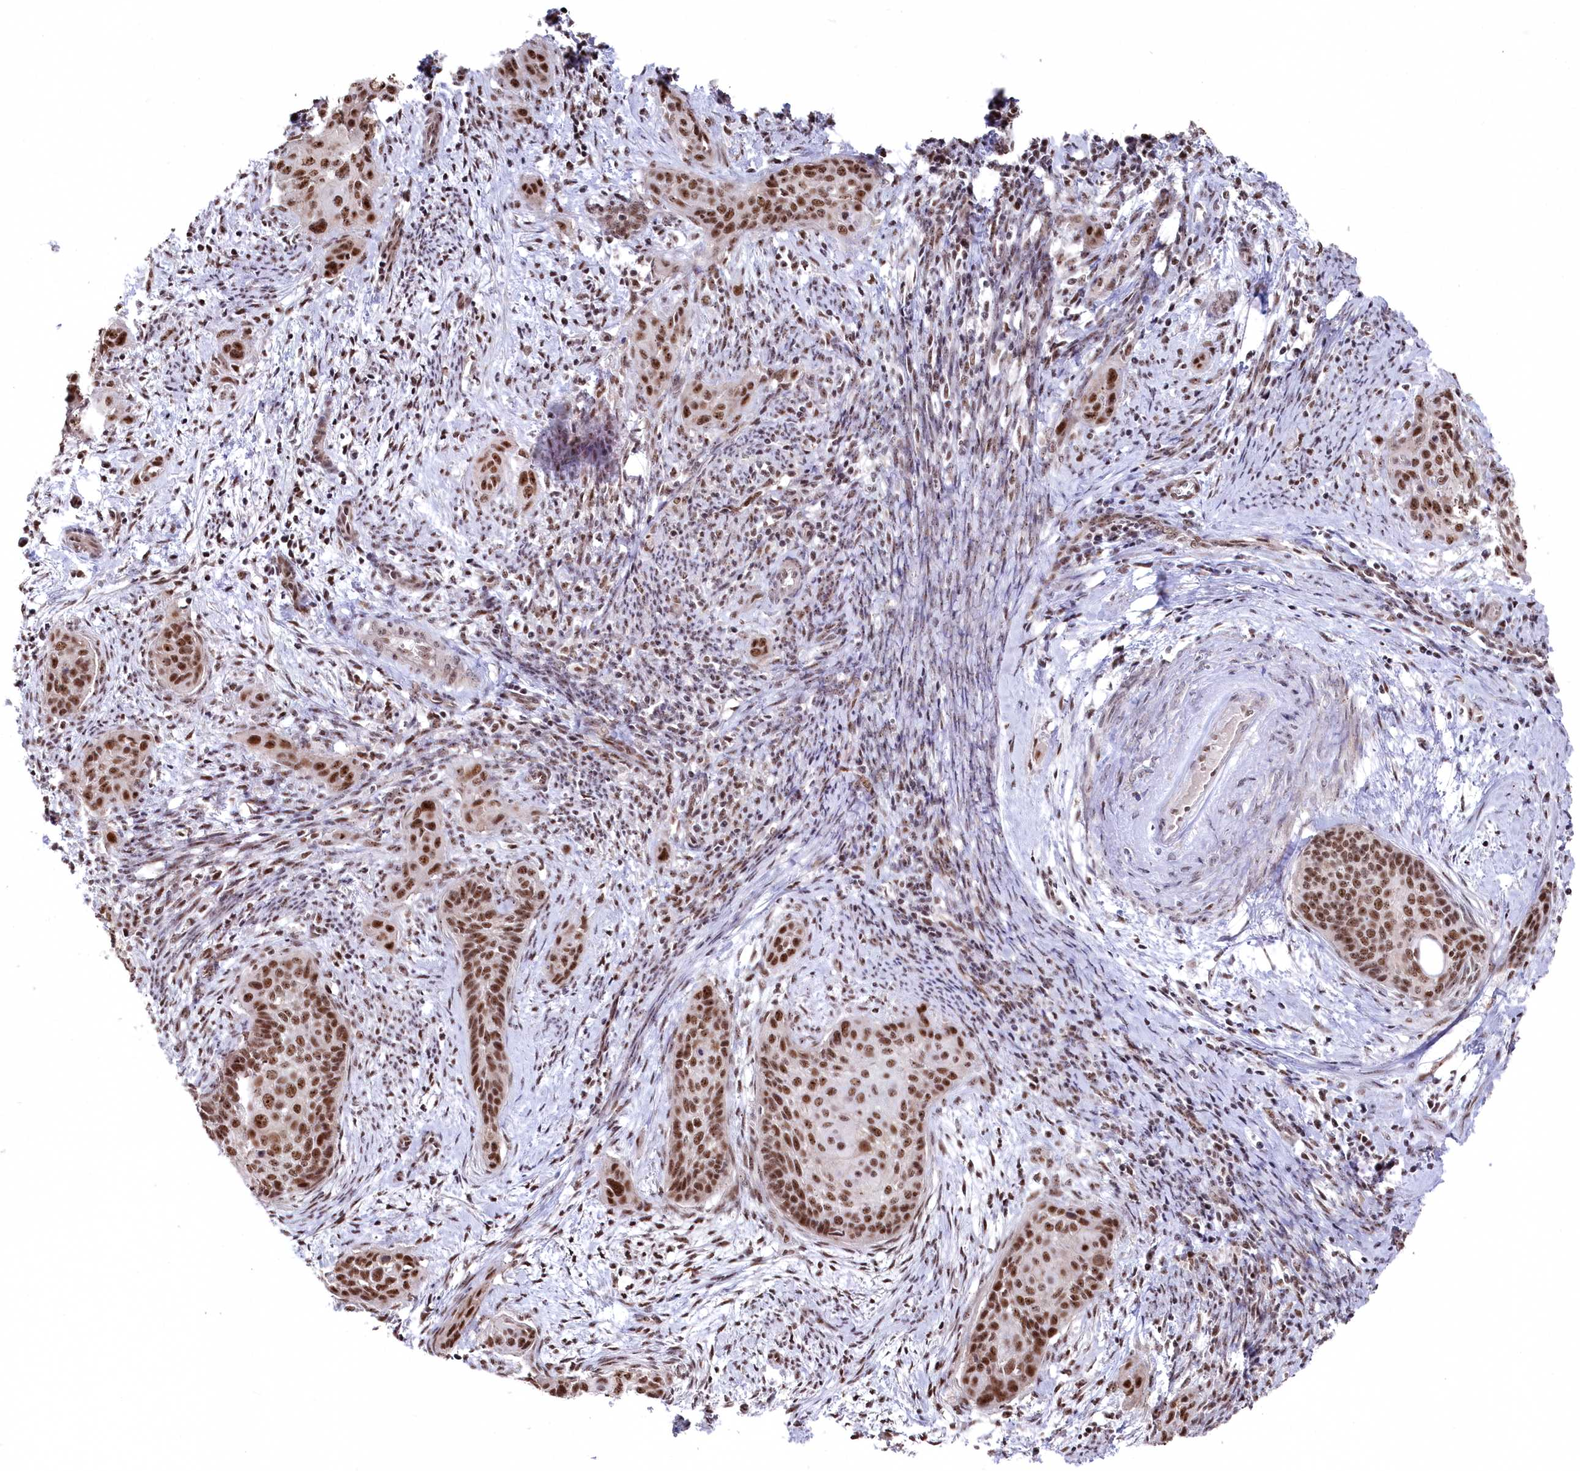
{"staining": {"intensity": "moderate", "quantity": ">75%", "location": "nuclear"}, "tissue": "cervical cancer", "cell_type": "Tumor cells", "image_type": "cancer", "snomed": [{"axis": "morphology", "description": "Squamous cell carcinoma, NOS"}, {"axis": "topography", "description": "Cervix"}], "caption": "This micrograph displays immunohistochemistry staining of cervical squamous cell carcinoma, with medium moderate nuclear expression in approximately >75% of tumor cells.", "gene": "POLR2H", "patient": {"sex": "female", "age": 33}}